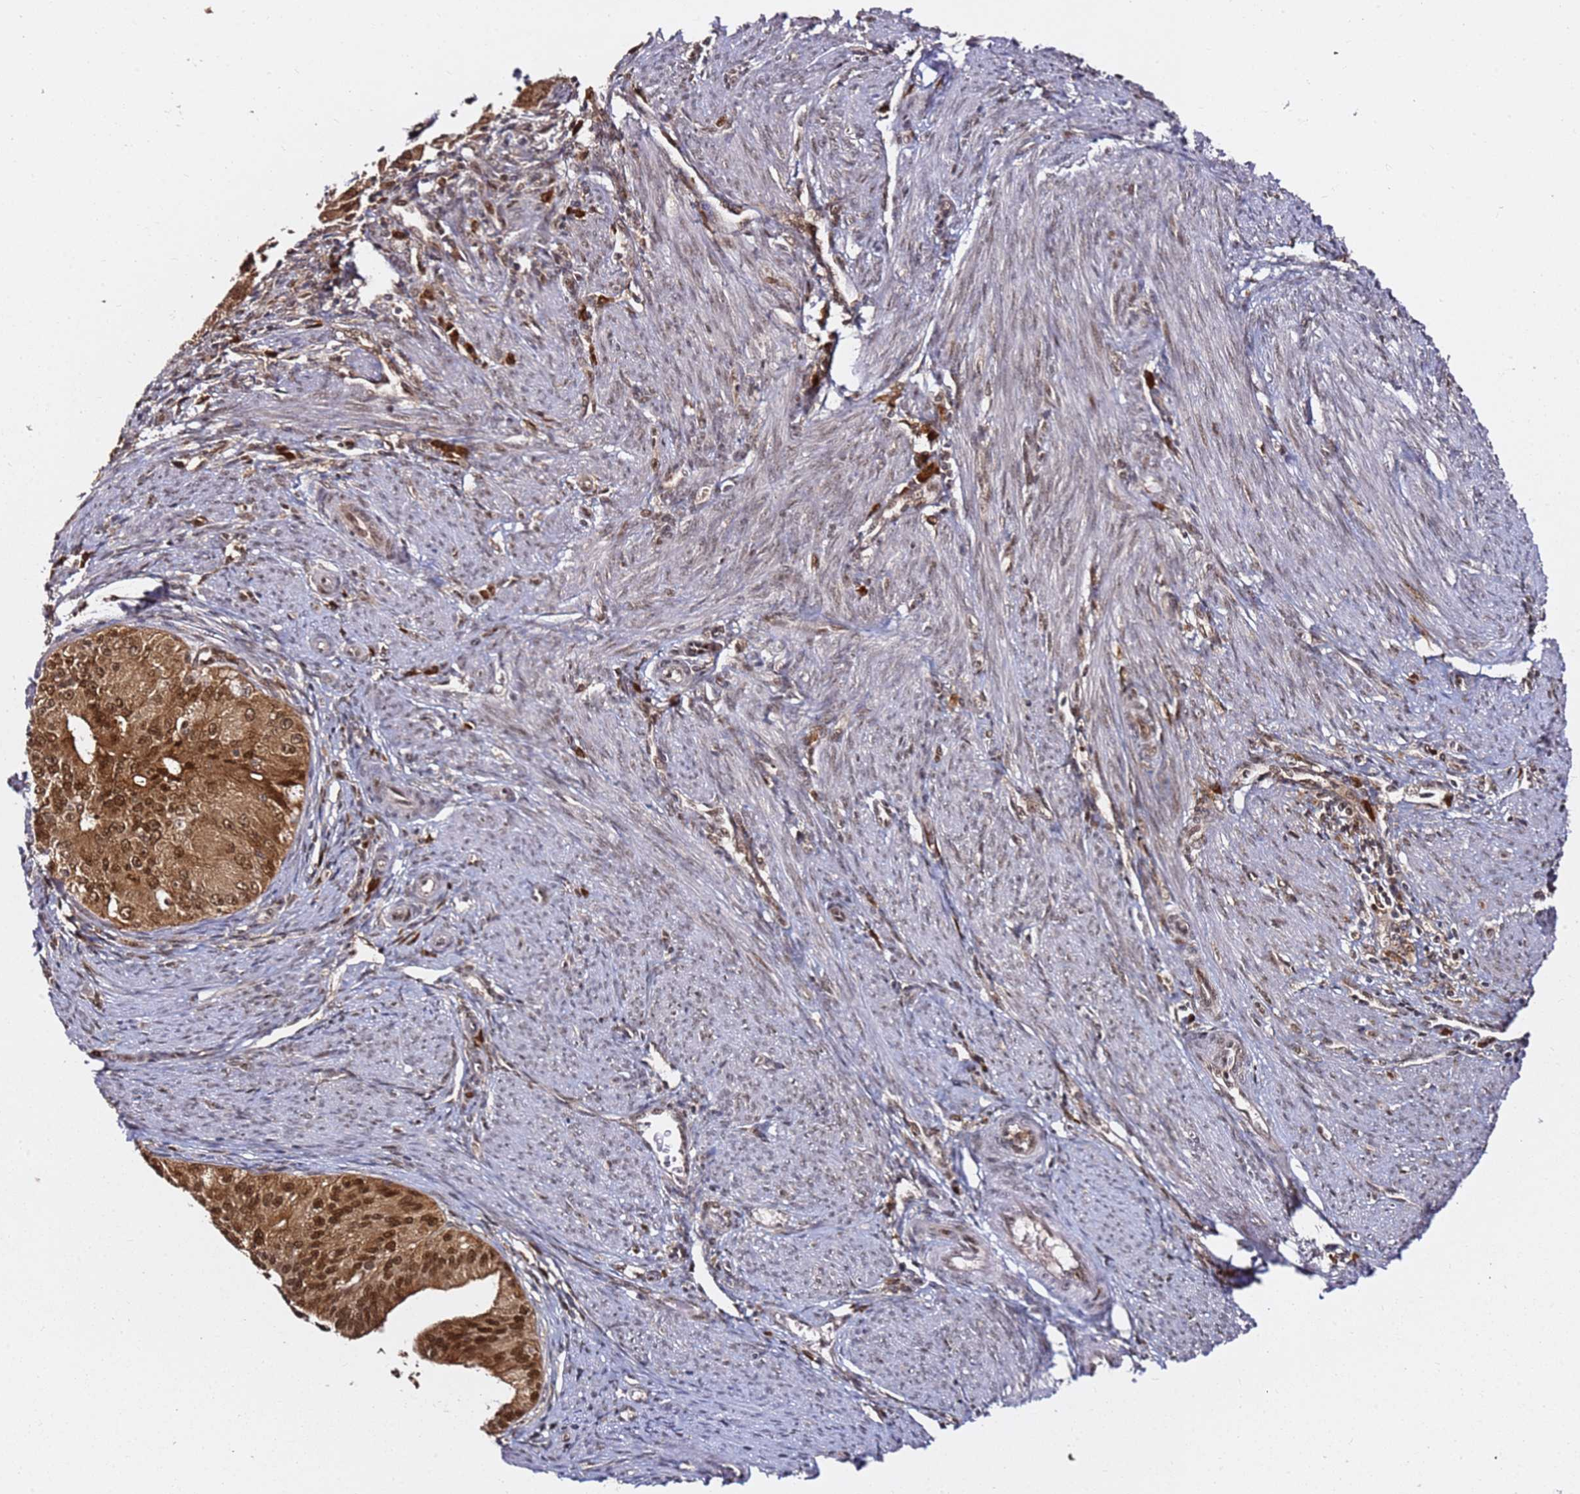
{"staining": {"intensity": "moderate", "quantity": ">75%", "location": "cytoplasmic/membranous,nuclear"}, "tissue": "endometrial cancer", "cell_type": "Tumor cells", "image_type": "cancer", "snomed": [{"axis": "morphology", "description": "Adenocarcinoma, NOS"}, {"axis": "topography", "description": "Endometrium"}], "caption": "Moderate cytoplasmic/membranous and nuclear positivity is present in about >75% of tumor cells in endometrial cancer.", "gene": "RGS18", "patient": {"sex": "female", "age": 50}}